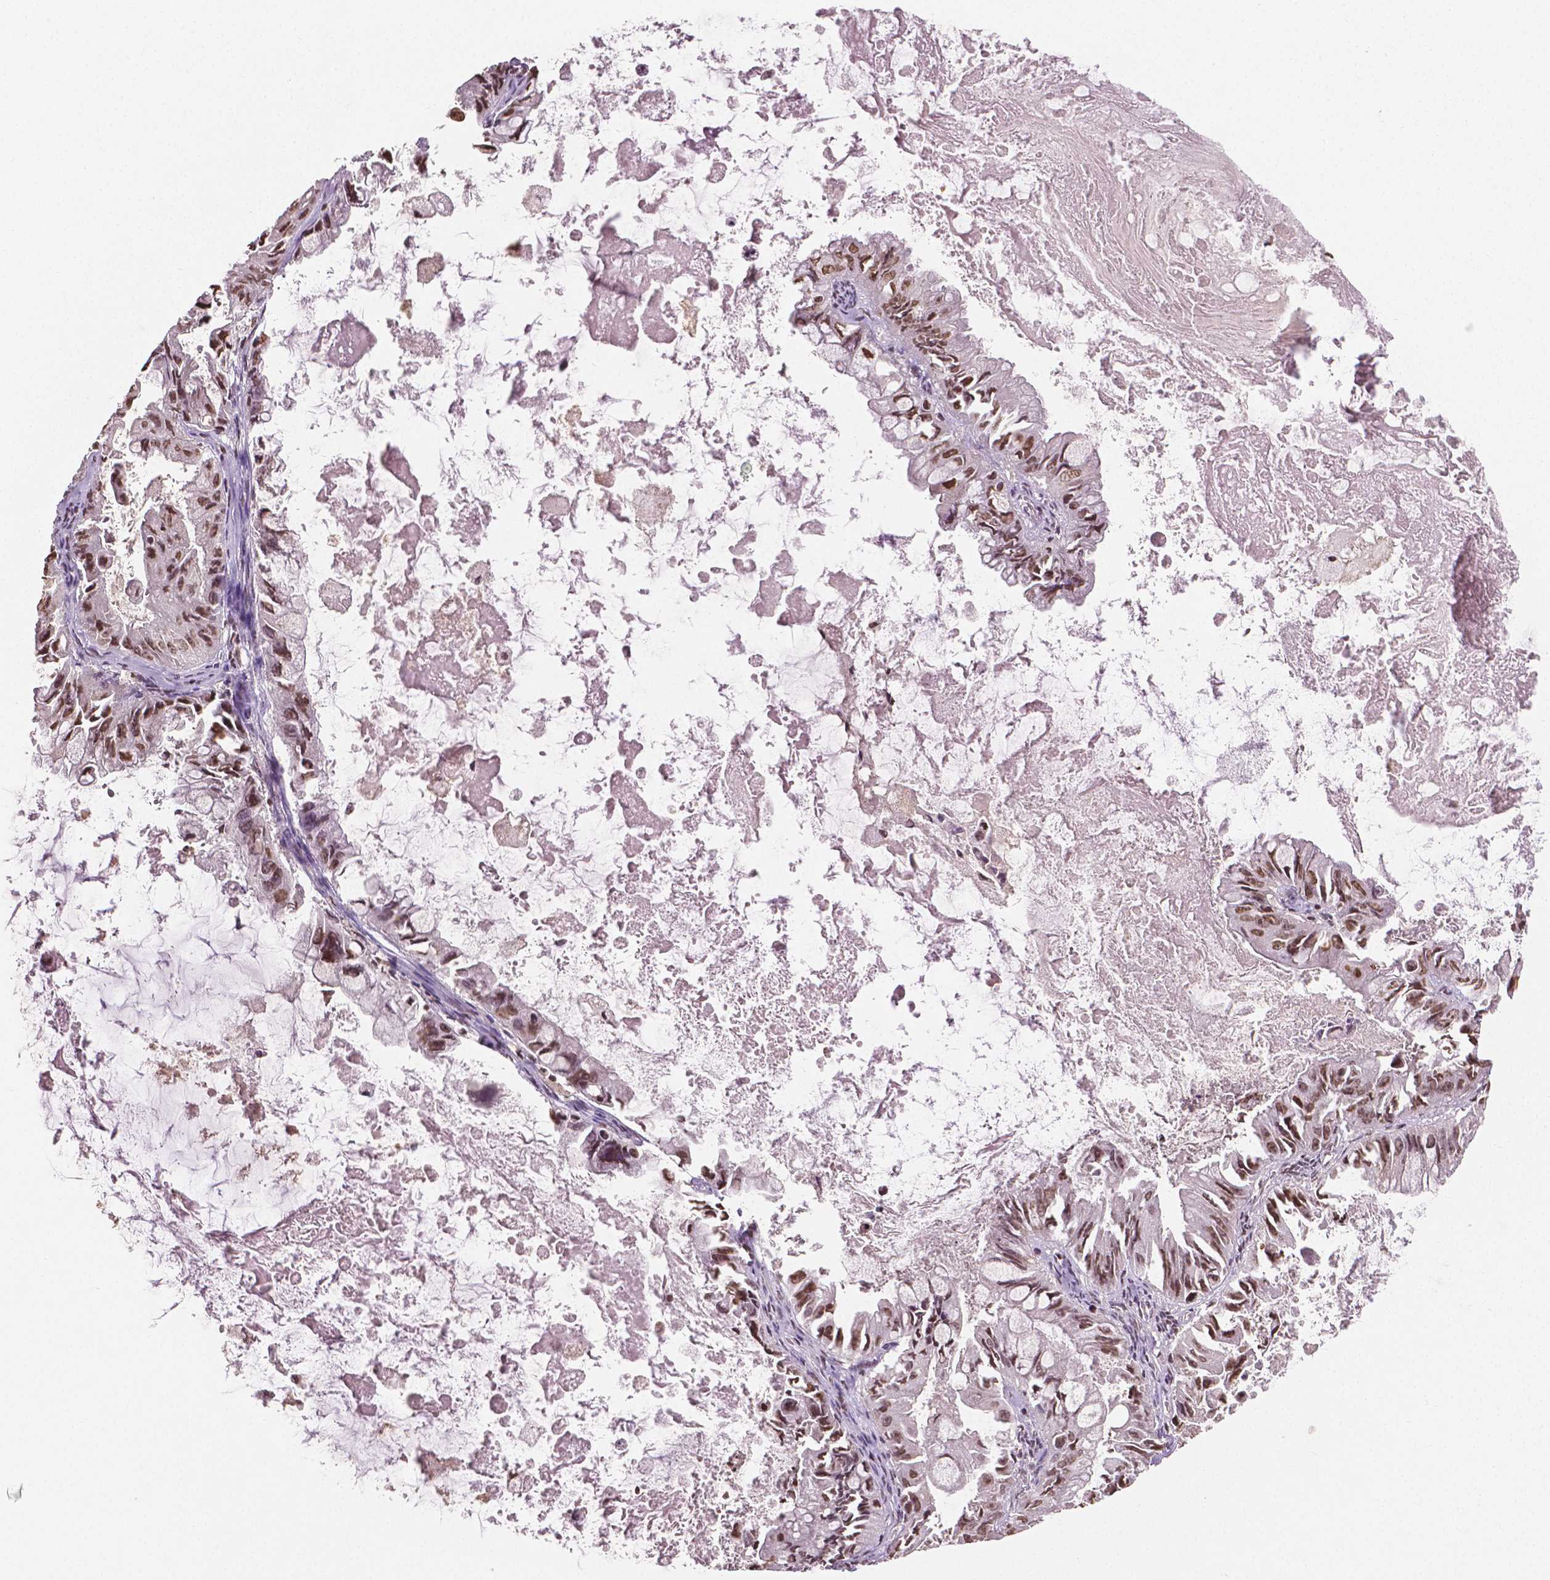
{"staining": {"intensity": "moderate", "quantity": ">75%", "location": "nuclear"}, "tissue": "ovarian cancer", "cell_type": "Tumor cells", "image_type": "cancer", "snomed": [{"axis": "morphology", "description": "Cystadenocarcinoma, mucinous, NOS"}, {"axis": "topography", "description": "Ovary"}], "caption": "This is an image of immunohistochemistry (IHC) staining of ovarian cancer, which shows moderate staining in the nuclear of tumor cells.", "gene": "DEK", "patient": {"sex": "female", "age": 61}}